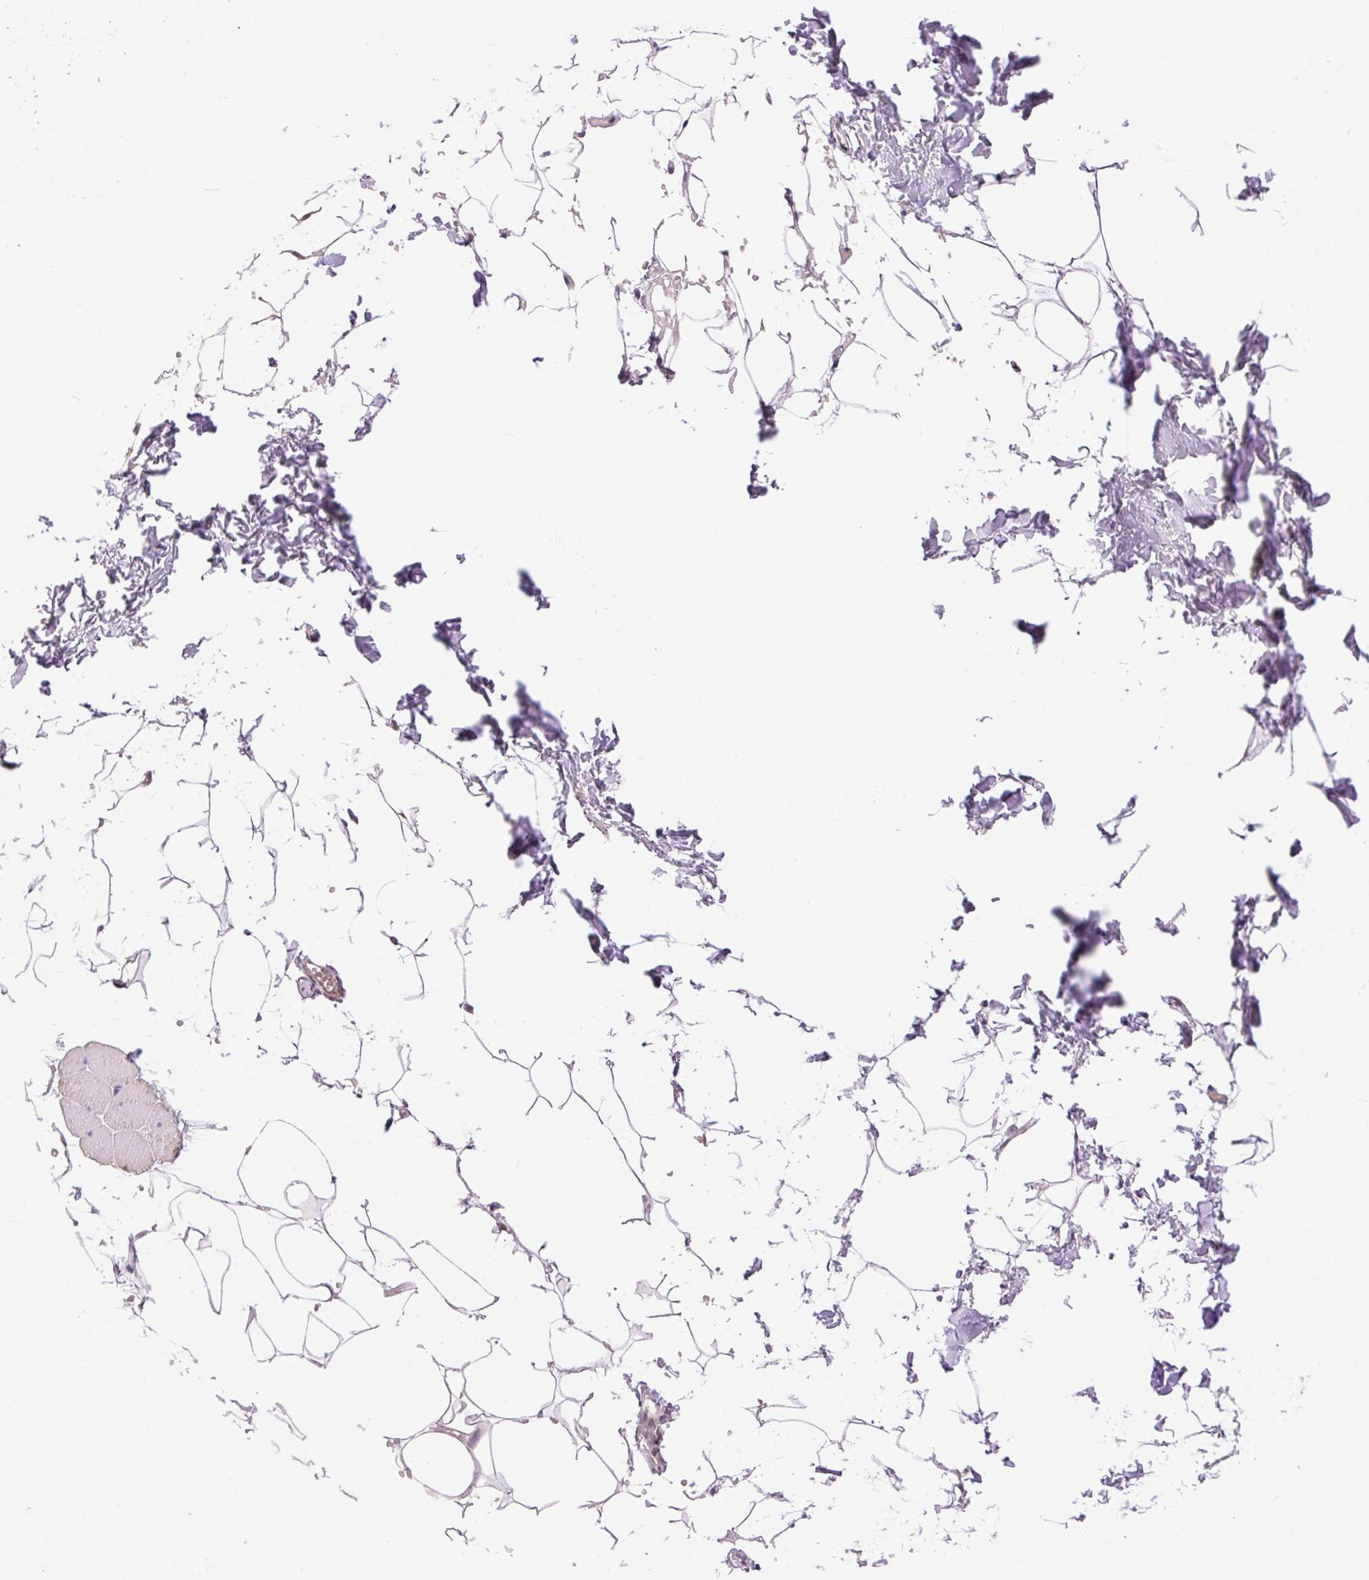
{"staining": {"intensity": "weak", "quantity": "<25%", "location": "cytoplasmic/membranous"}, "tissue": "adipose tissue", "cell_type": "Adipocytes", "image_type": "normal", "snomed": [{"axis": "morphology", "description": "Normal tissue, NOS"}, {"axis": "topography", "description": "Skin"}, {"axis": "topography", "description": "Peripheral nerve tissue"}], "caption": "This is an immunohistochemistry photomicrograph of normal adipose tissue. There is no positivity in adipocytes.", "gene": "ZNF394", "patient": {"sex": "female", "age": 56}}